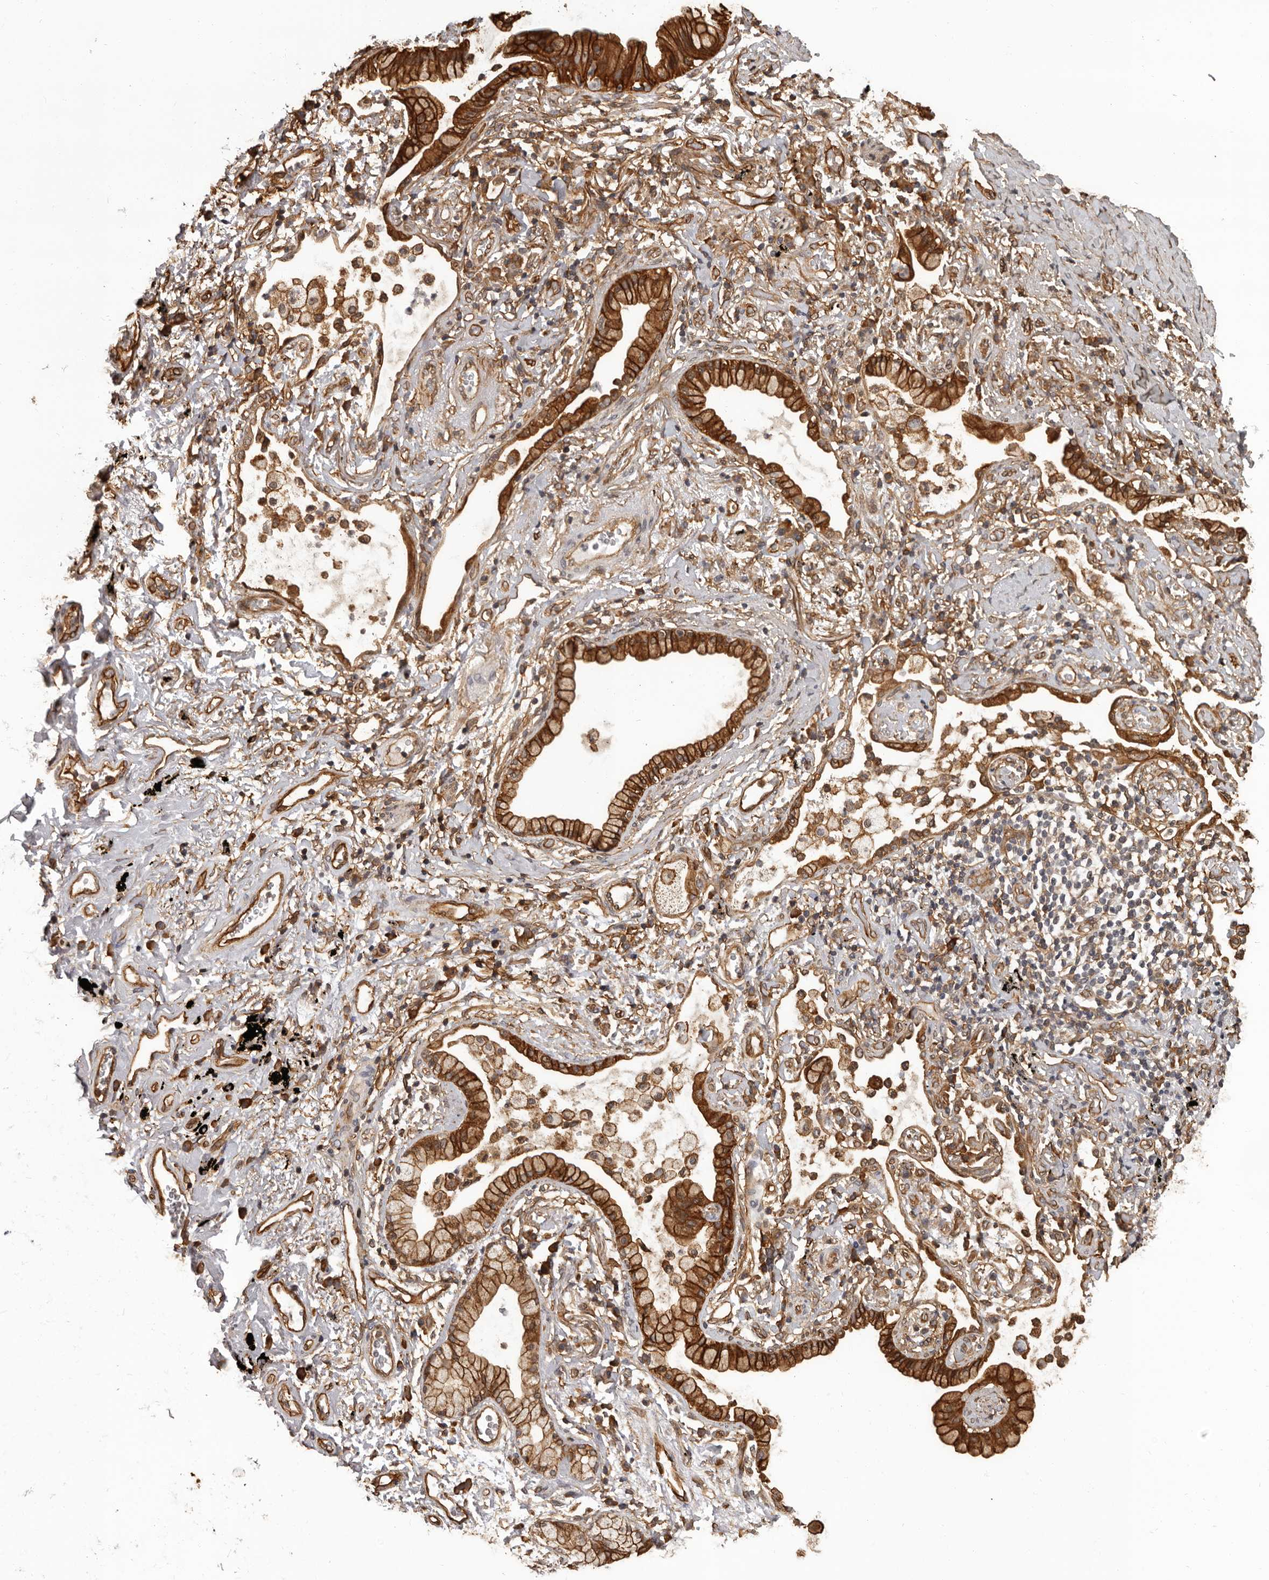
{"staining": {"intensity": "strong", "quantity": ">75%", "location": "cytoplasmic/membranous"}, "tissue": "lung cancer", "cell_type": "Tumor cells", "image_type": "cancer", "snomed": [{"axis": "morphology", "description": "Adenocarcinoma, NOS"}, {"axis": "topography", "description": "Lung"}], "caption": "A histopathology image showing strong cytoplasmic/membranous positivity in approximately >75% of tumor cells in adenocarcinoma (lung), as visualized by brown immunohistochemical staining.", "gene": "SLITRK6", "patient": {"sex": "female", "age": 70}}